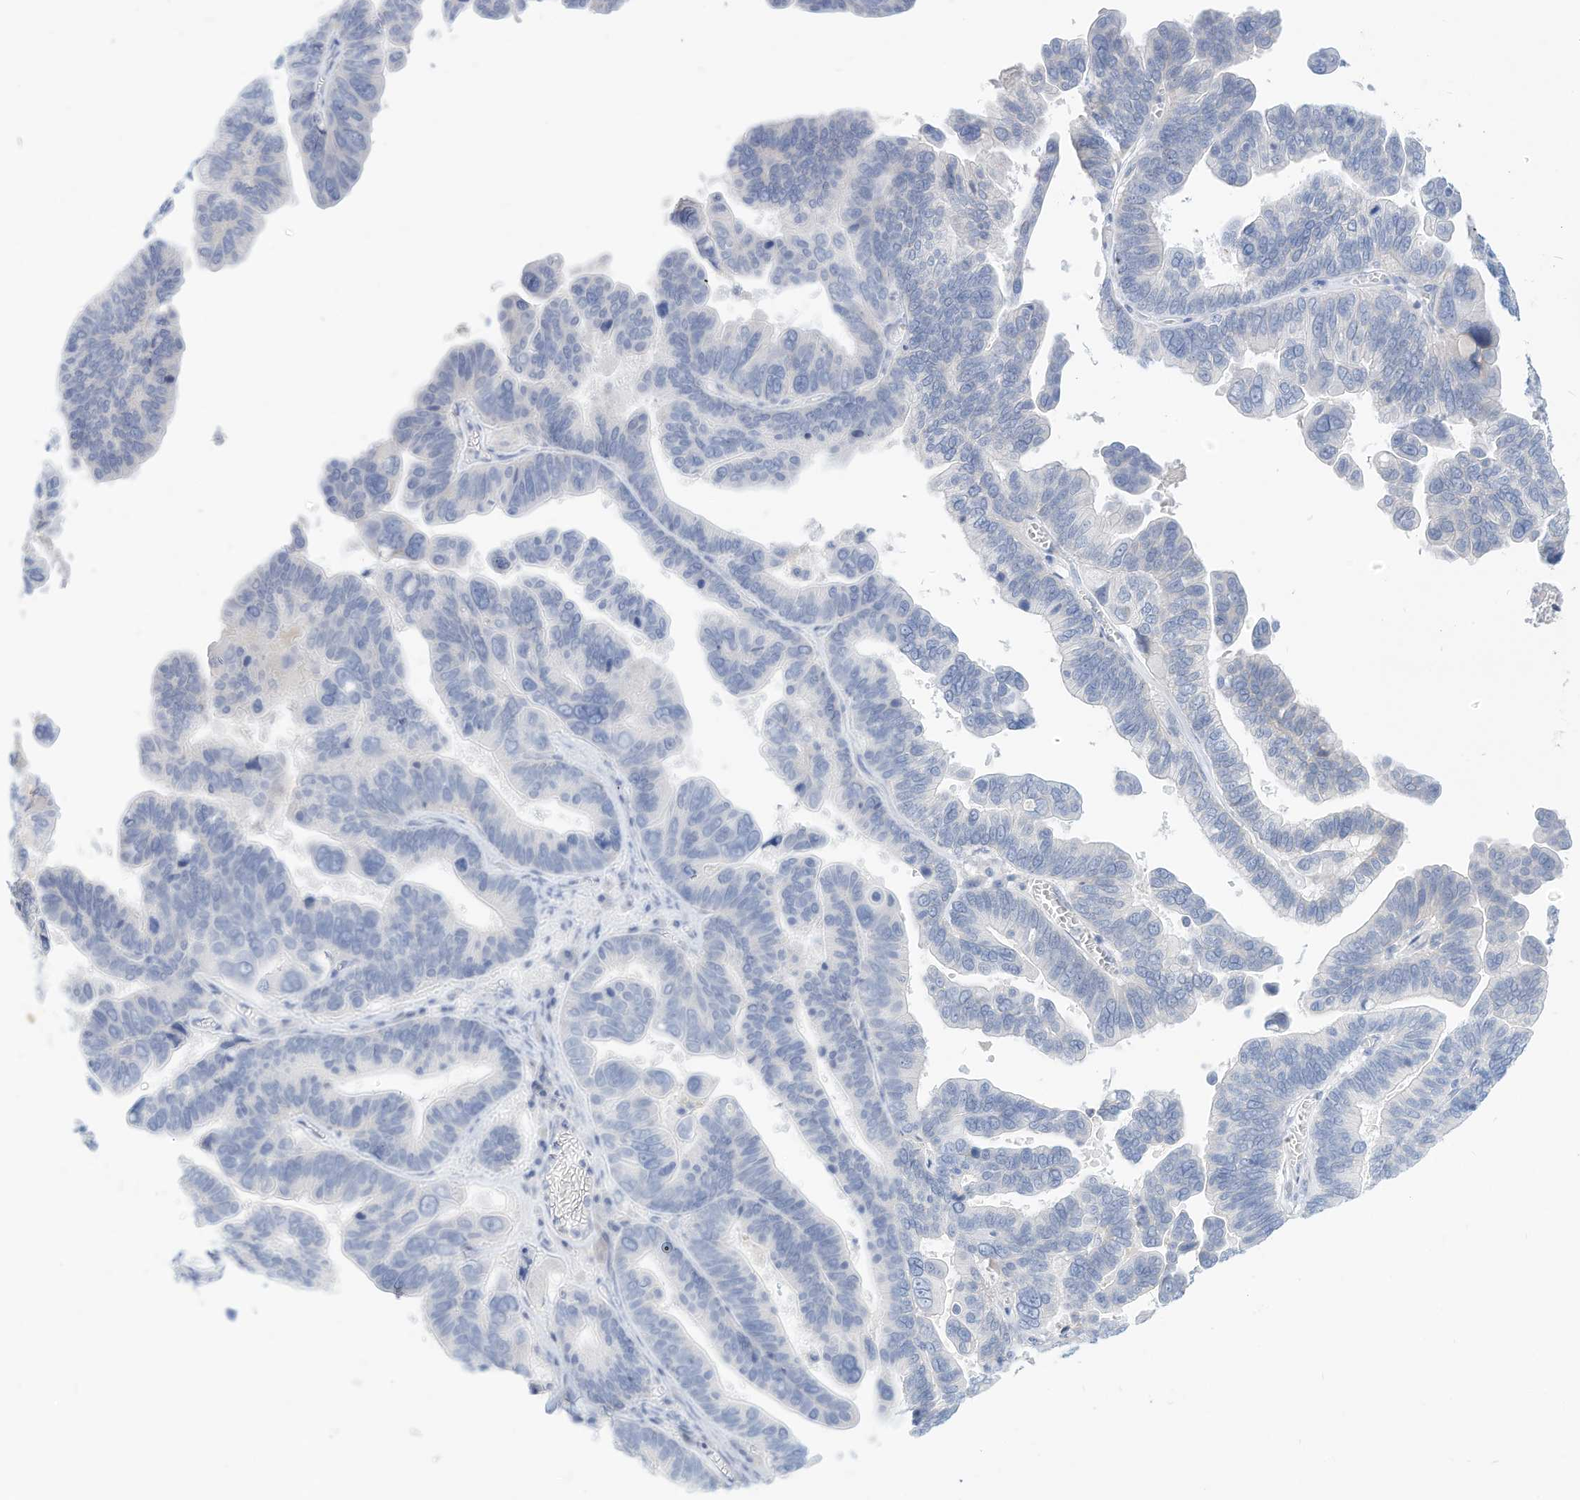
{"staining": {"intensity": "negative", "quantity": "none", "location": "none"}, "tissue": "ovarian cancer", "cell_type": "Tumor cells", "image_type": "cancer", "snomed": [{"axis": "morphology", "description": "Cystadenocarcinoma, serous, NOS"}, {"axis": "topography", "description": "Ovary"}], "caption": "Immunohistochemical staining of ovarian serous cystadenocarcinoma reveals no significant expression in tumor cells.", "gene": "SPOCD1", "patient": {"sex": "female", "age": 56}}